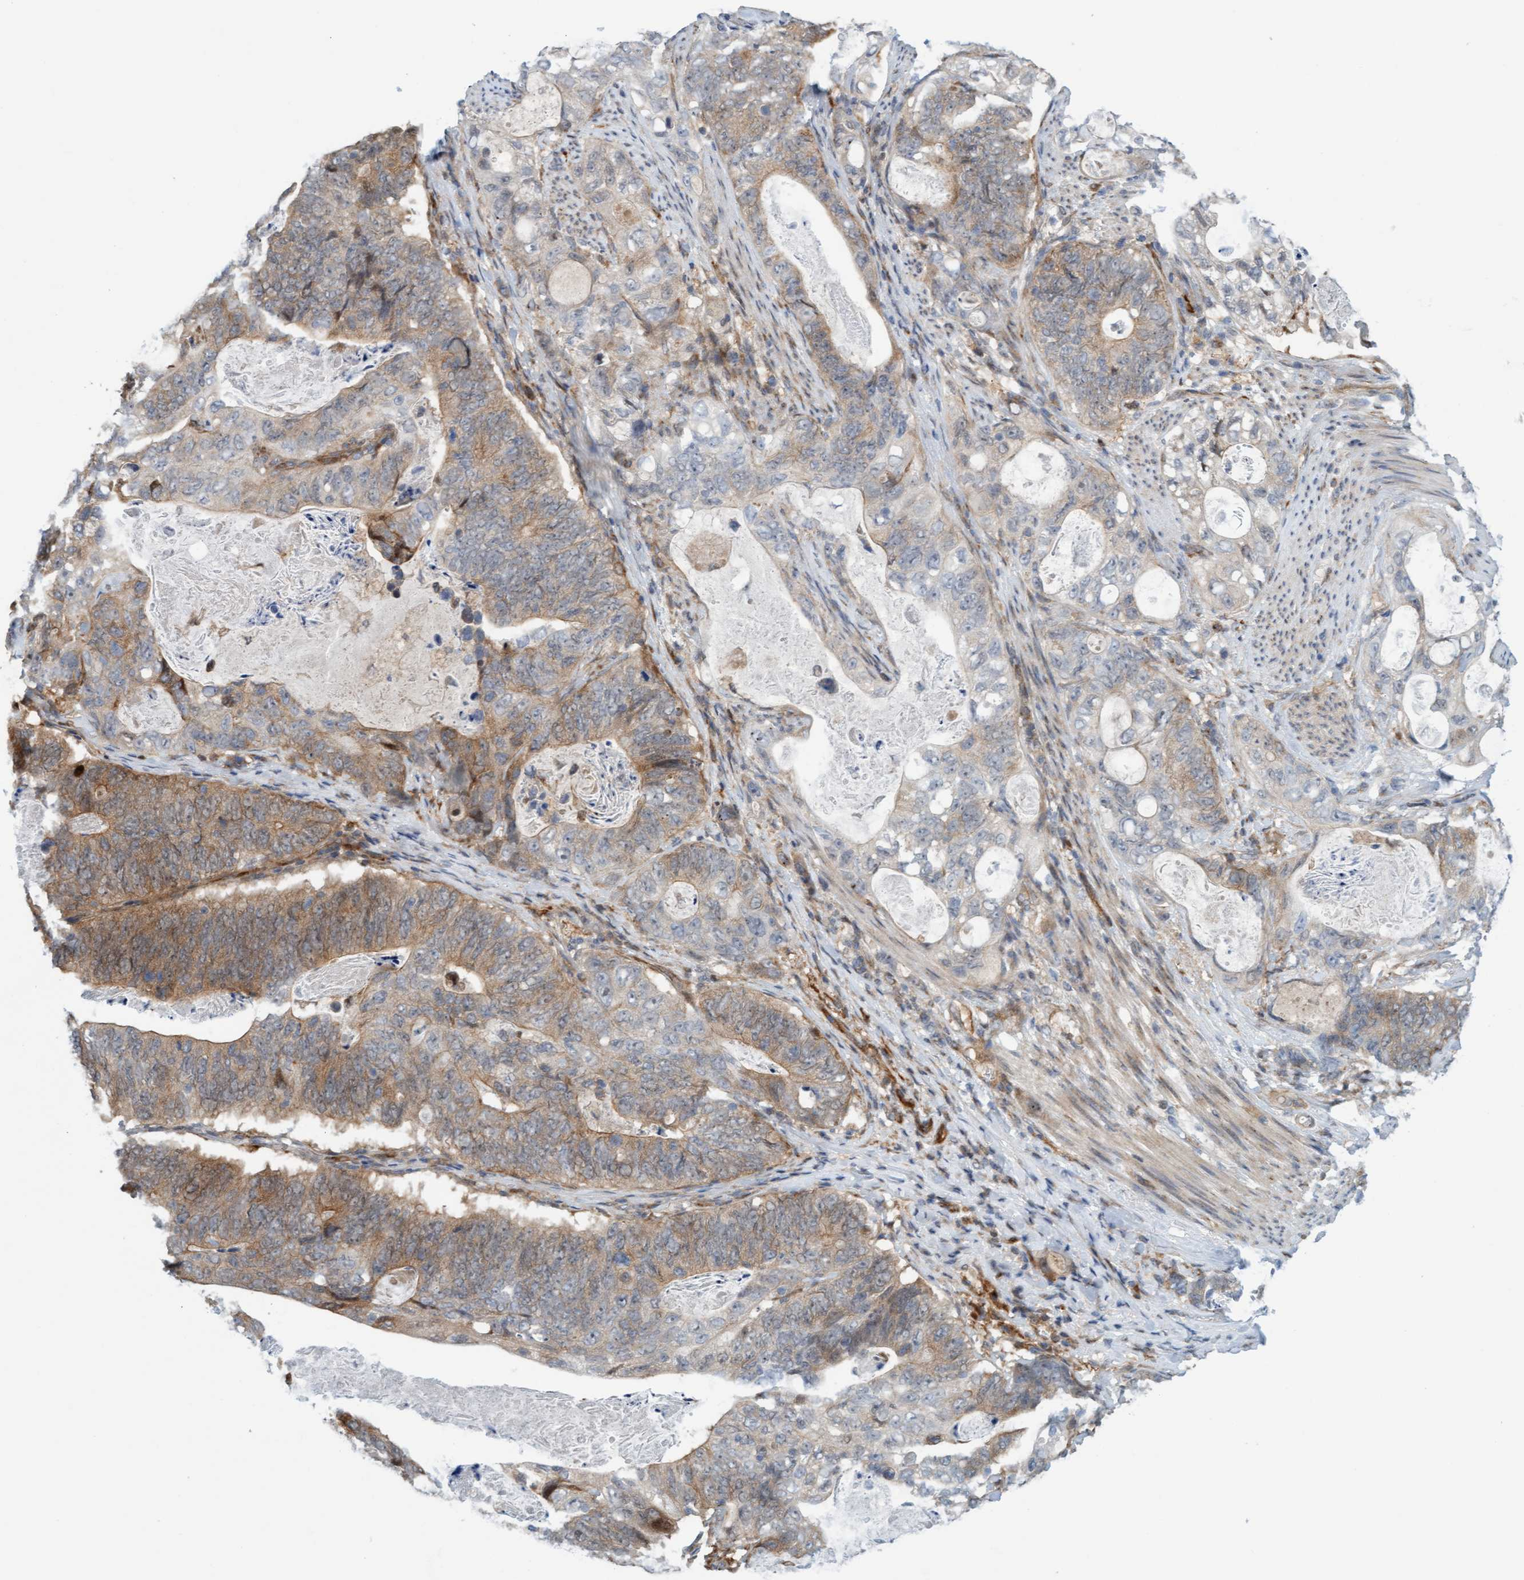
{"staining": {"intensity": "moderate", "quantity": "25%-75%", "location": "cytoplasmic/membranous"}, "tissue": "stomach cancer", "cell_type": "Tumor cells", "image_type": "cancer", "snomed": [{"axis": "morphology", "description": "Normal tissue, NOS"}, {"axis": "morphology", "description": "Adenocarcinoma, NOS"}, {"axis": "topography", "description": "Stomach"}], "caption": "Brown immunohistochemical staining in stomach cancer reveals moderate cytoplasmic/membranous expression in about 25%-75% of tumor cells. Nuclei are stained in blue.", "gene": "EIF4EBP1", "patient": {"sex": "female", "age": 89}}